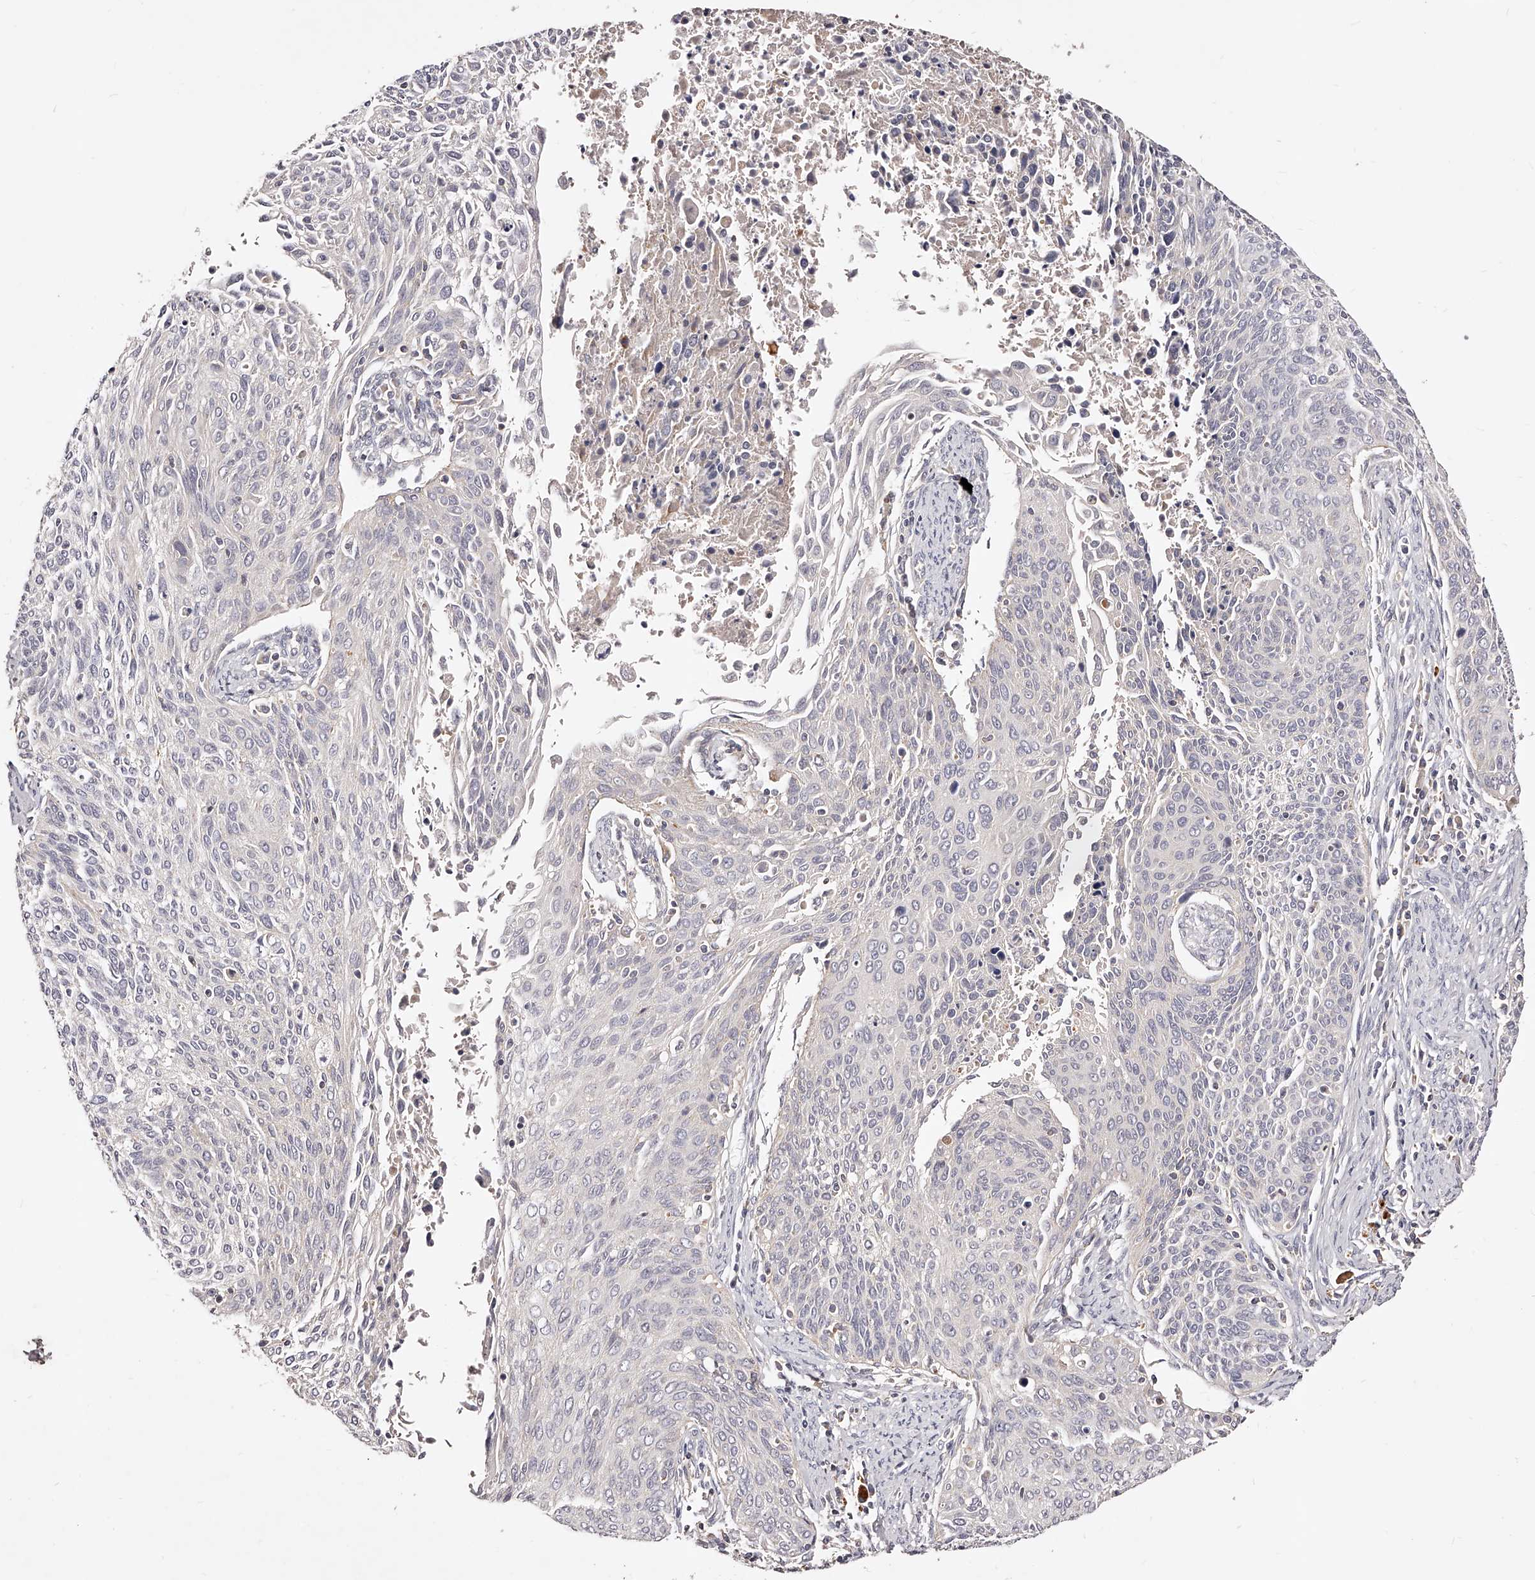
{"staining": {"intensity": "negative", "quantity": "none", "location": "none"}, "tissue": "cervical cancer", "cell_type": "Tumor cells", "image_type": "cancer", "snomed": [{"axis": "morphology", "description": "Squamous cell carcinoma, NOS"}, {"axis": "topography", "description": "Cervix"}], "caption": "This is an immunohistochemistry photomicrograph of human cervical cancer (squamous cell carcinoma). There is no staining in tumor cells.", "gene": "PHACTR1", "patient": {"sex": "female", "age": 55}}